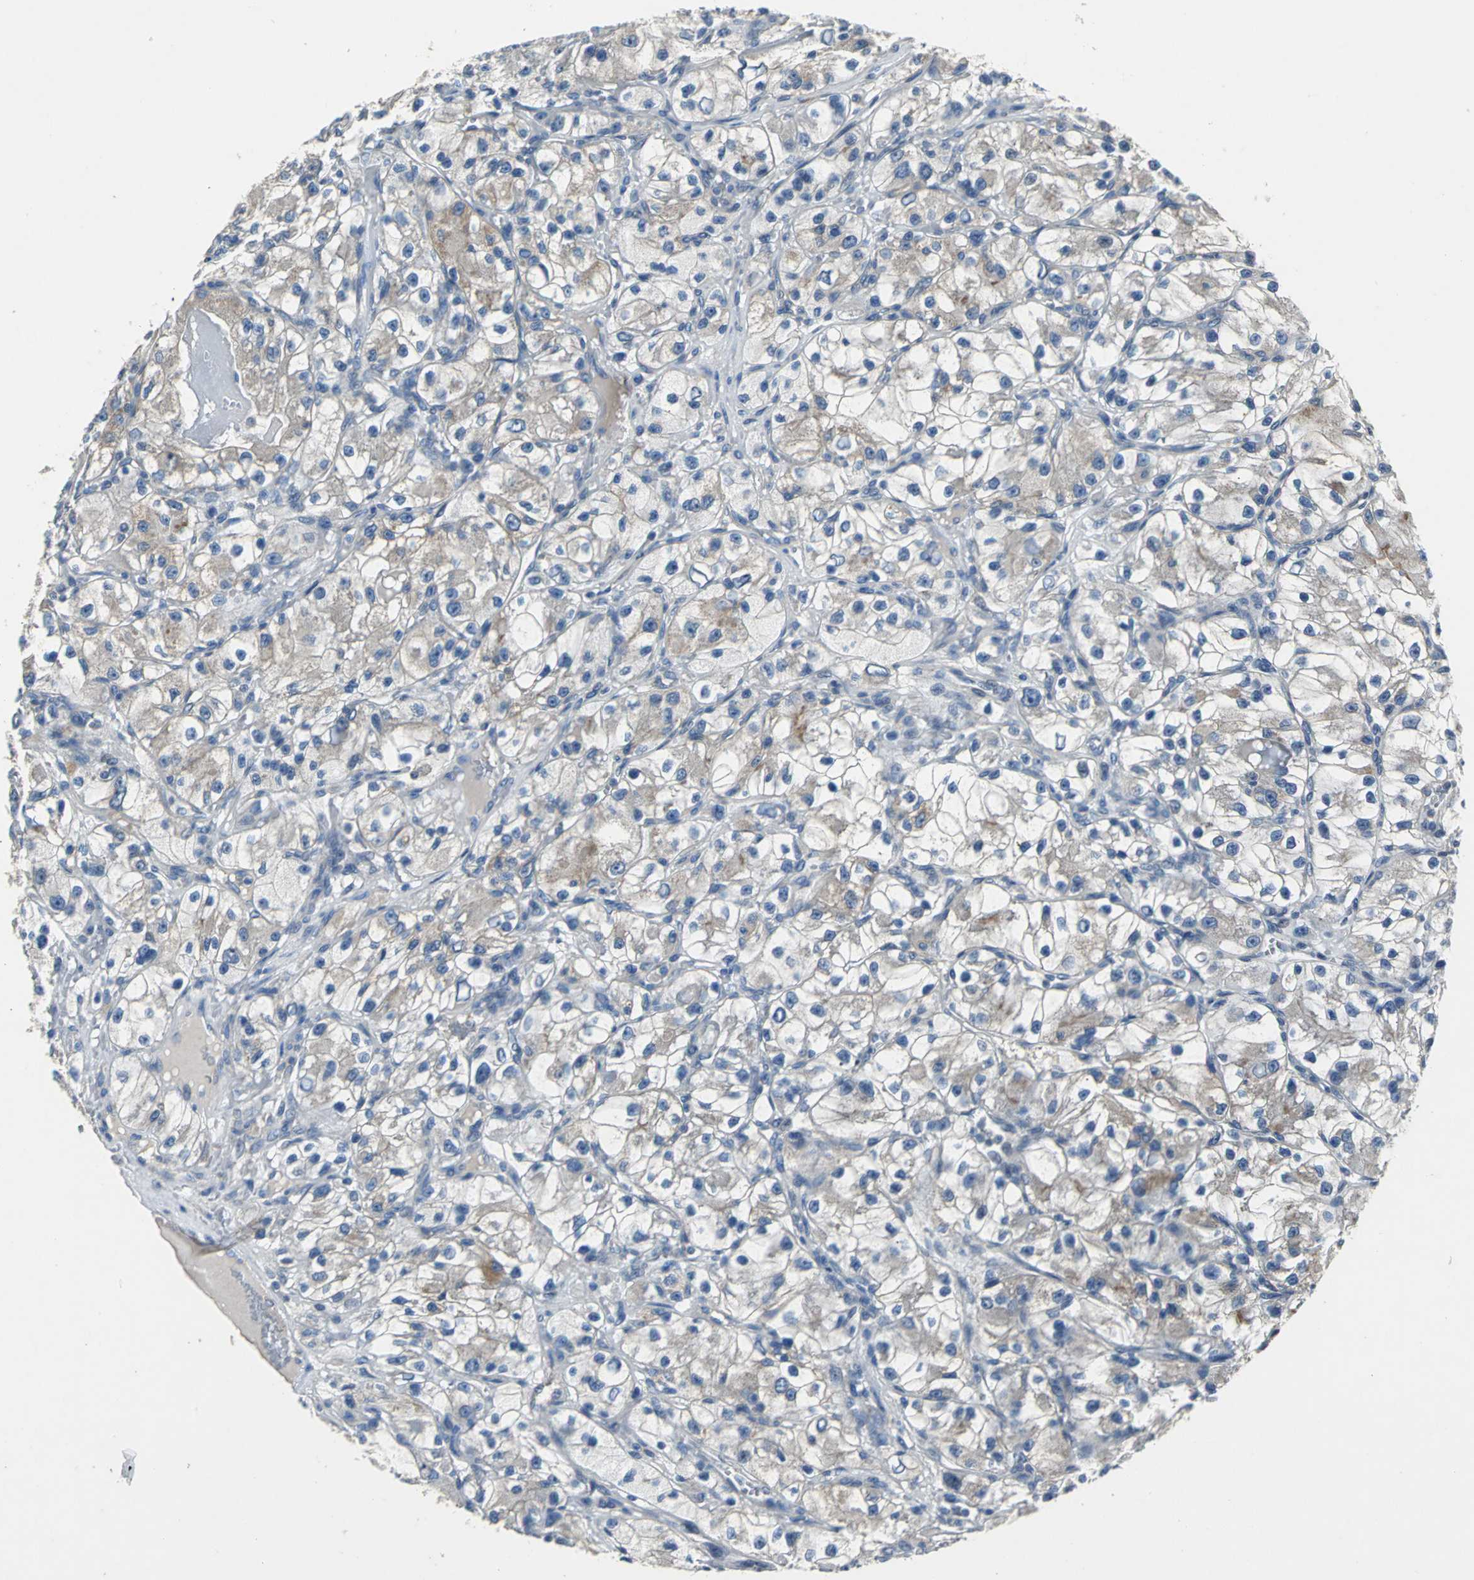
{"staining": {"intensity": "weak", "quantity": "25%-75%", "location": "cytoplasmic/membranous"}, "tissue": "renal cancer", "cell_type": "Tumor cells", "image_type": "cancer", "snomed": [{"axis": "morphology", "description": "Adenocarcinoma, NOS"}, {"axis": "topography", "description": "Kidney"}], "caption": "Protein expression analysis of renal cancer reveals weak cytoplasmic/membranous expression in about 25%-75% of tumor cells. (DAB IHC with brightfield microscopy, high magnification).", "gene": "JADE3", "patient": {"sex": "female", "age": 57}}